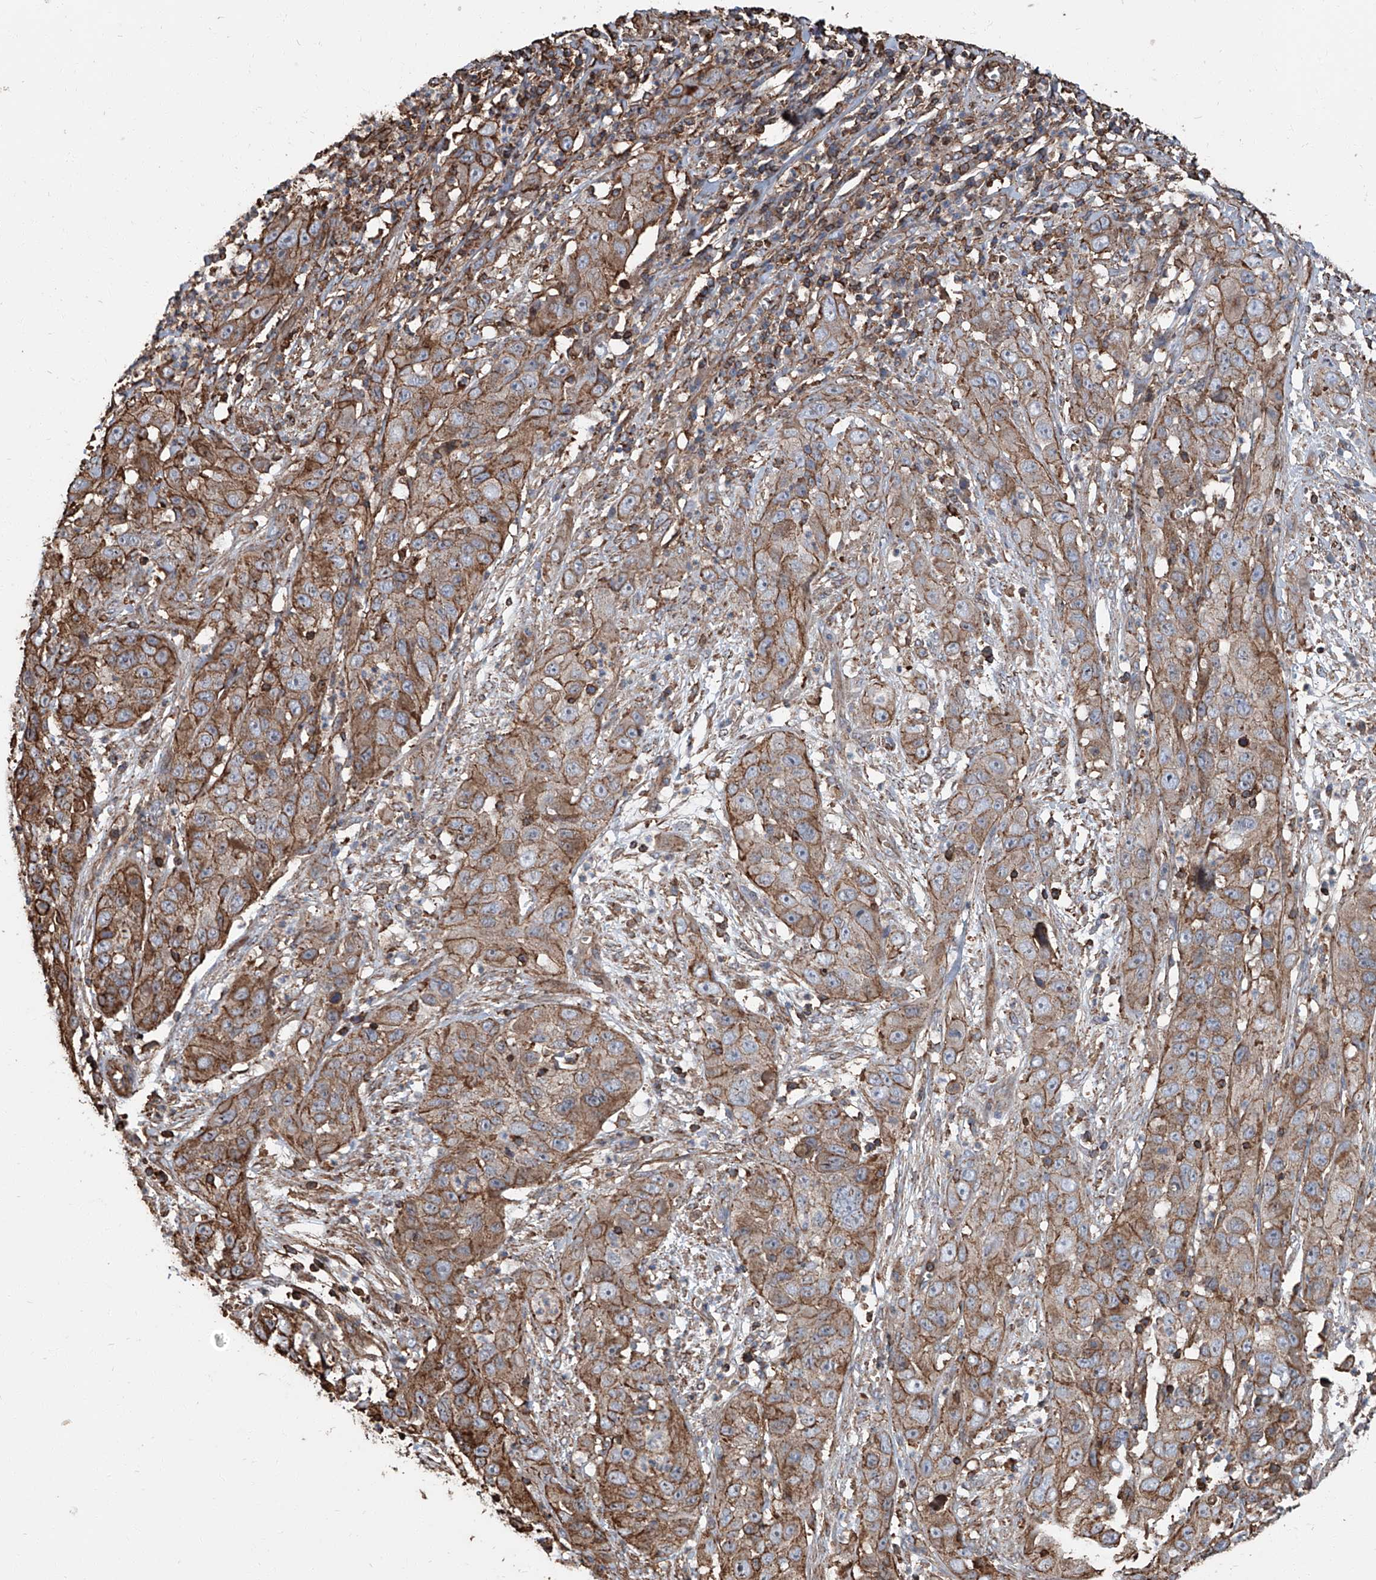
{"staining": {"intensity": "moderate", "quantity": ">75%", "location": "cytoplasmic/membranous"}, "tissue": "cervical cancer", "cell_type": "Tumor cells", "image_type": "cancer", "snomed": [{"axis": "morphology", "description": "Squamous cell carcinoma, NOS"}, {"axis": "topography", "description": "Cervix"}], "caption": "A medium amount of moderate cytoplasmic/membranous positivity is present in approximately >75% of tumor cells in cervical squamous cell carcinoma tissue.", "gene": "PIEZO2", "patient": {"sex": "female", "age": 32}}